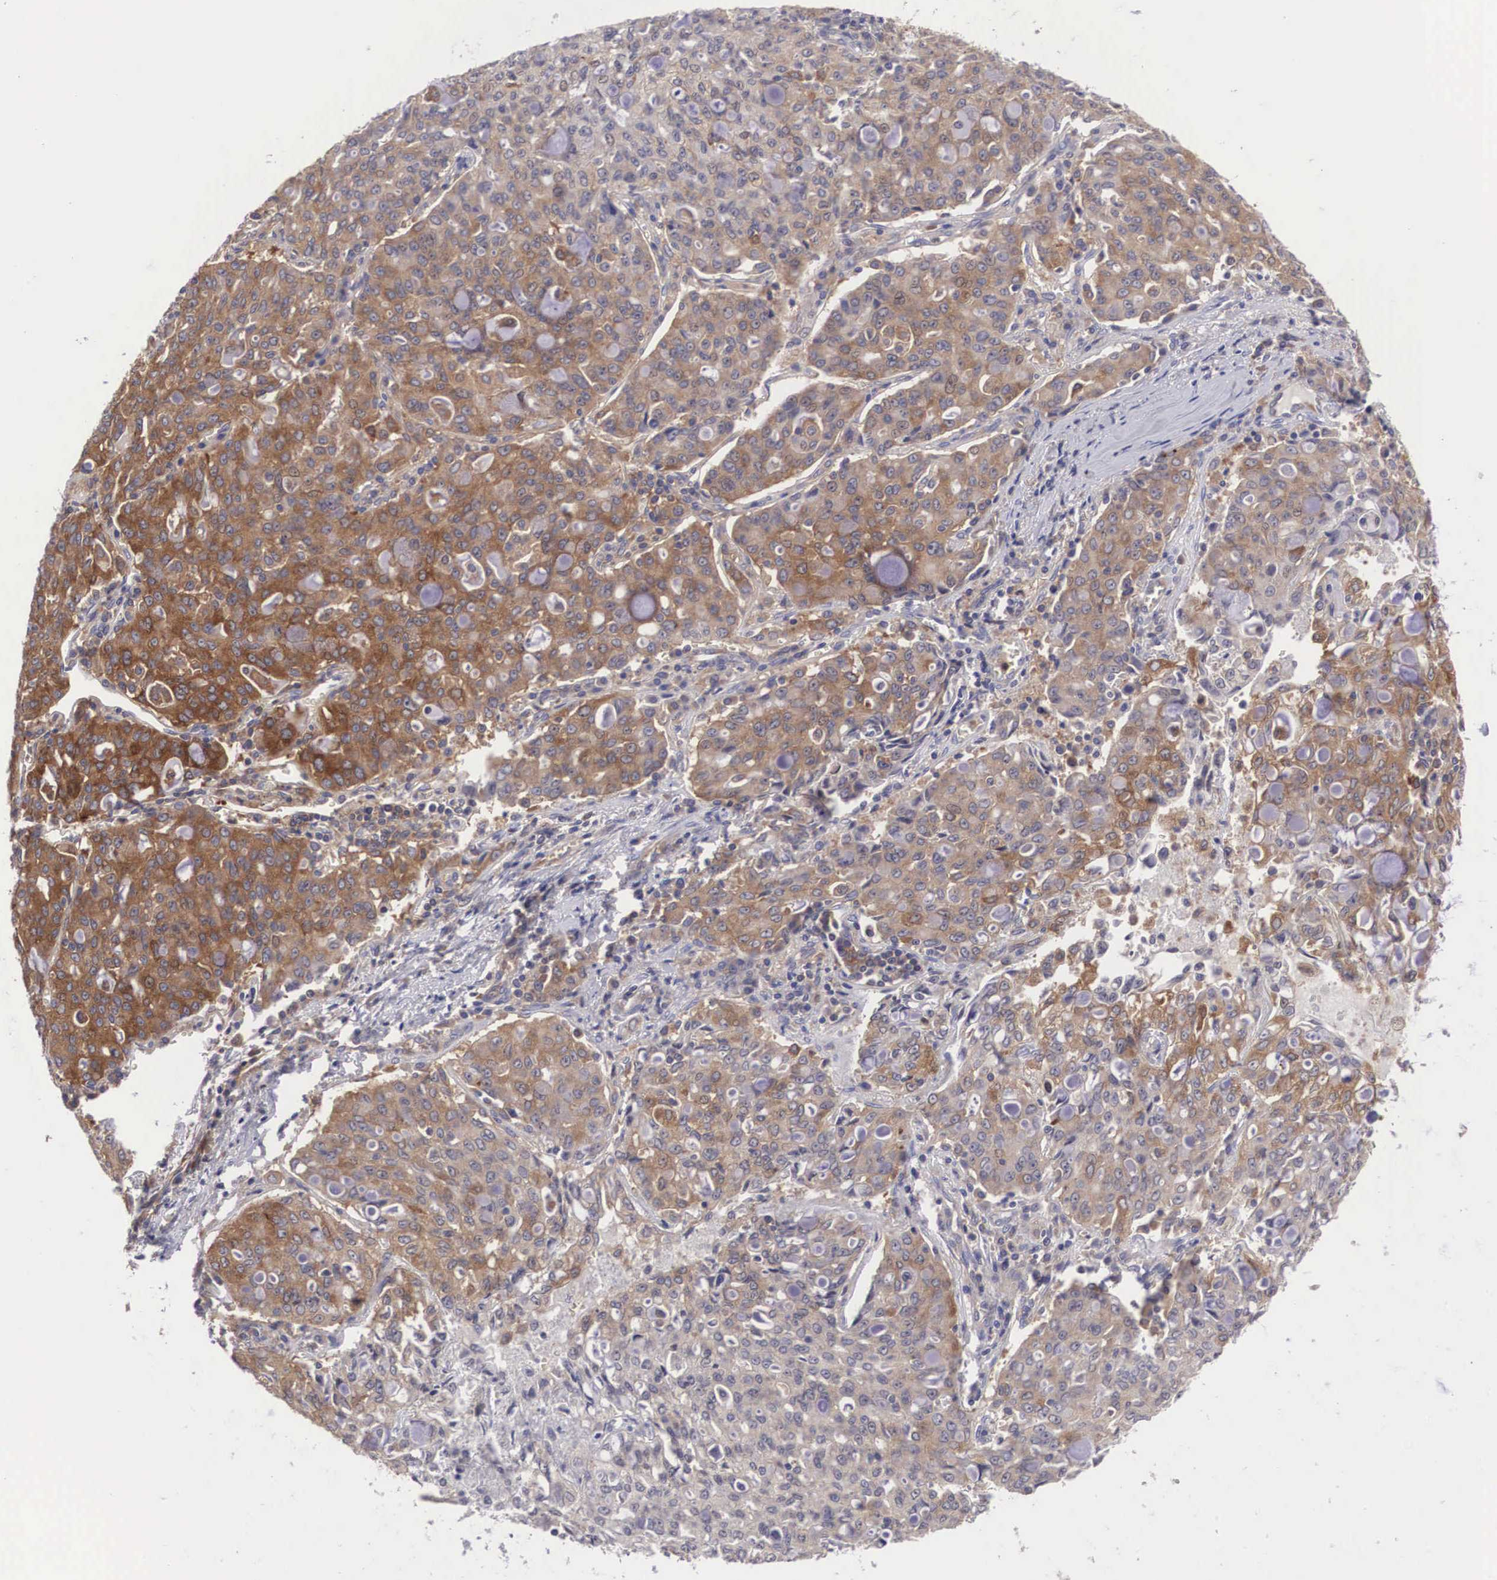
{"staining": {"intensity": "moderate", "quantity": ">75%", "location": "cytoplasmic/membranous"}, "tissue": "lung cancer", "cell_type": "Tumor cells", "image_type": "cancer", "snomed": [{"axis": "morphology", "description": "Adenocarcinoma, NOS"}, {"axis": "topography", "description": "Lung"}], "caption": "A brown stain labels moderate cytoplasmic/membranous positivity of a protein in human lung cancer (adenocarcinoma) tumor cells.", "gene": "GRIPAP1", "patient": {"sex": "female", "age": 44}}